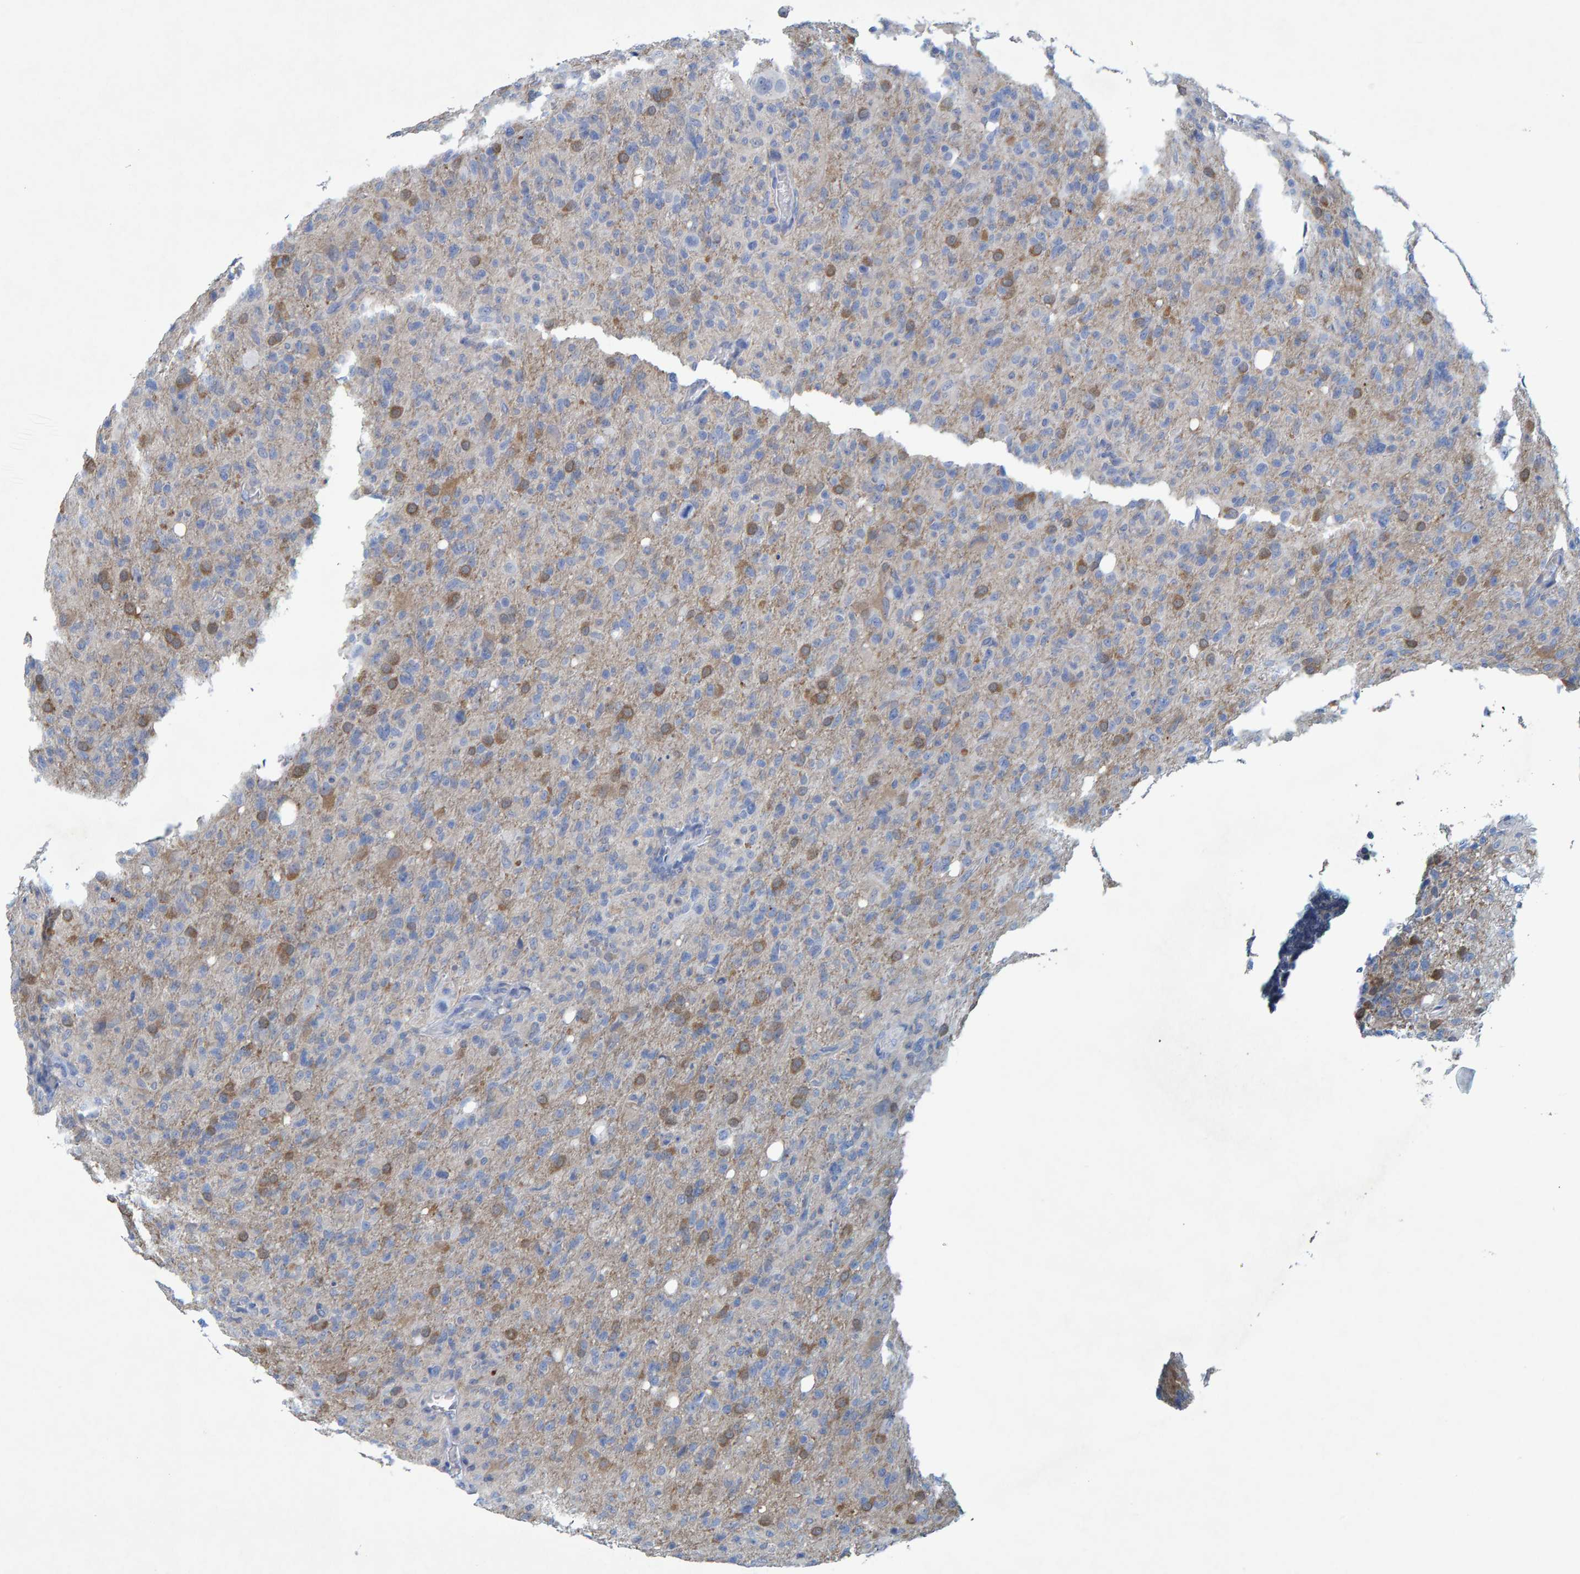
{"staining": {"intensity": "moderate", "quantity": "25%-75%", "location": "cytoplasmic/membranous"}, "tissue": "glioma", "cell_type": "Tumor cells", "image_type": "cancer", "snomed": [{"axis": "morphology", "description": "Glioma, malignant, High grade"}, {"axis": "topography", "description": "Brain"}], "caption": "An IHC photomicrograph of neoplastic tissue is shown. Protein staining in brown labels moderate cytoplasmic/membranous positivity in malignant glioma (high-grade) within tumor cells.", "gene": "ALAD", "patient": {"sex": "female", "age": 57}}